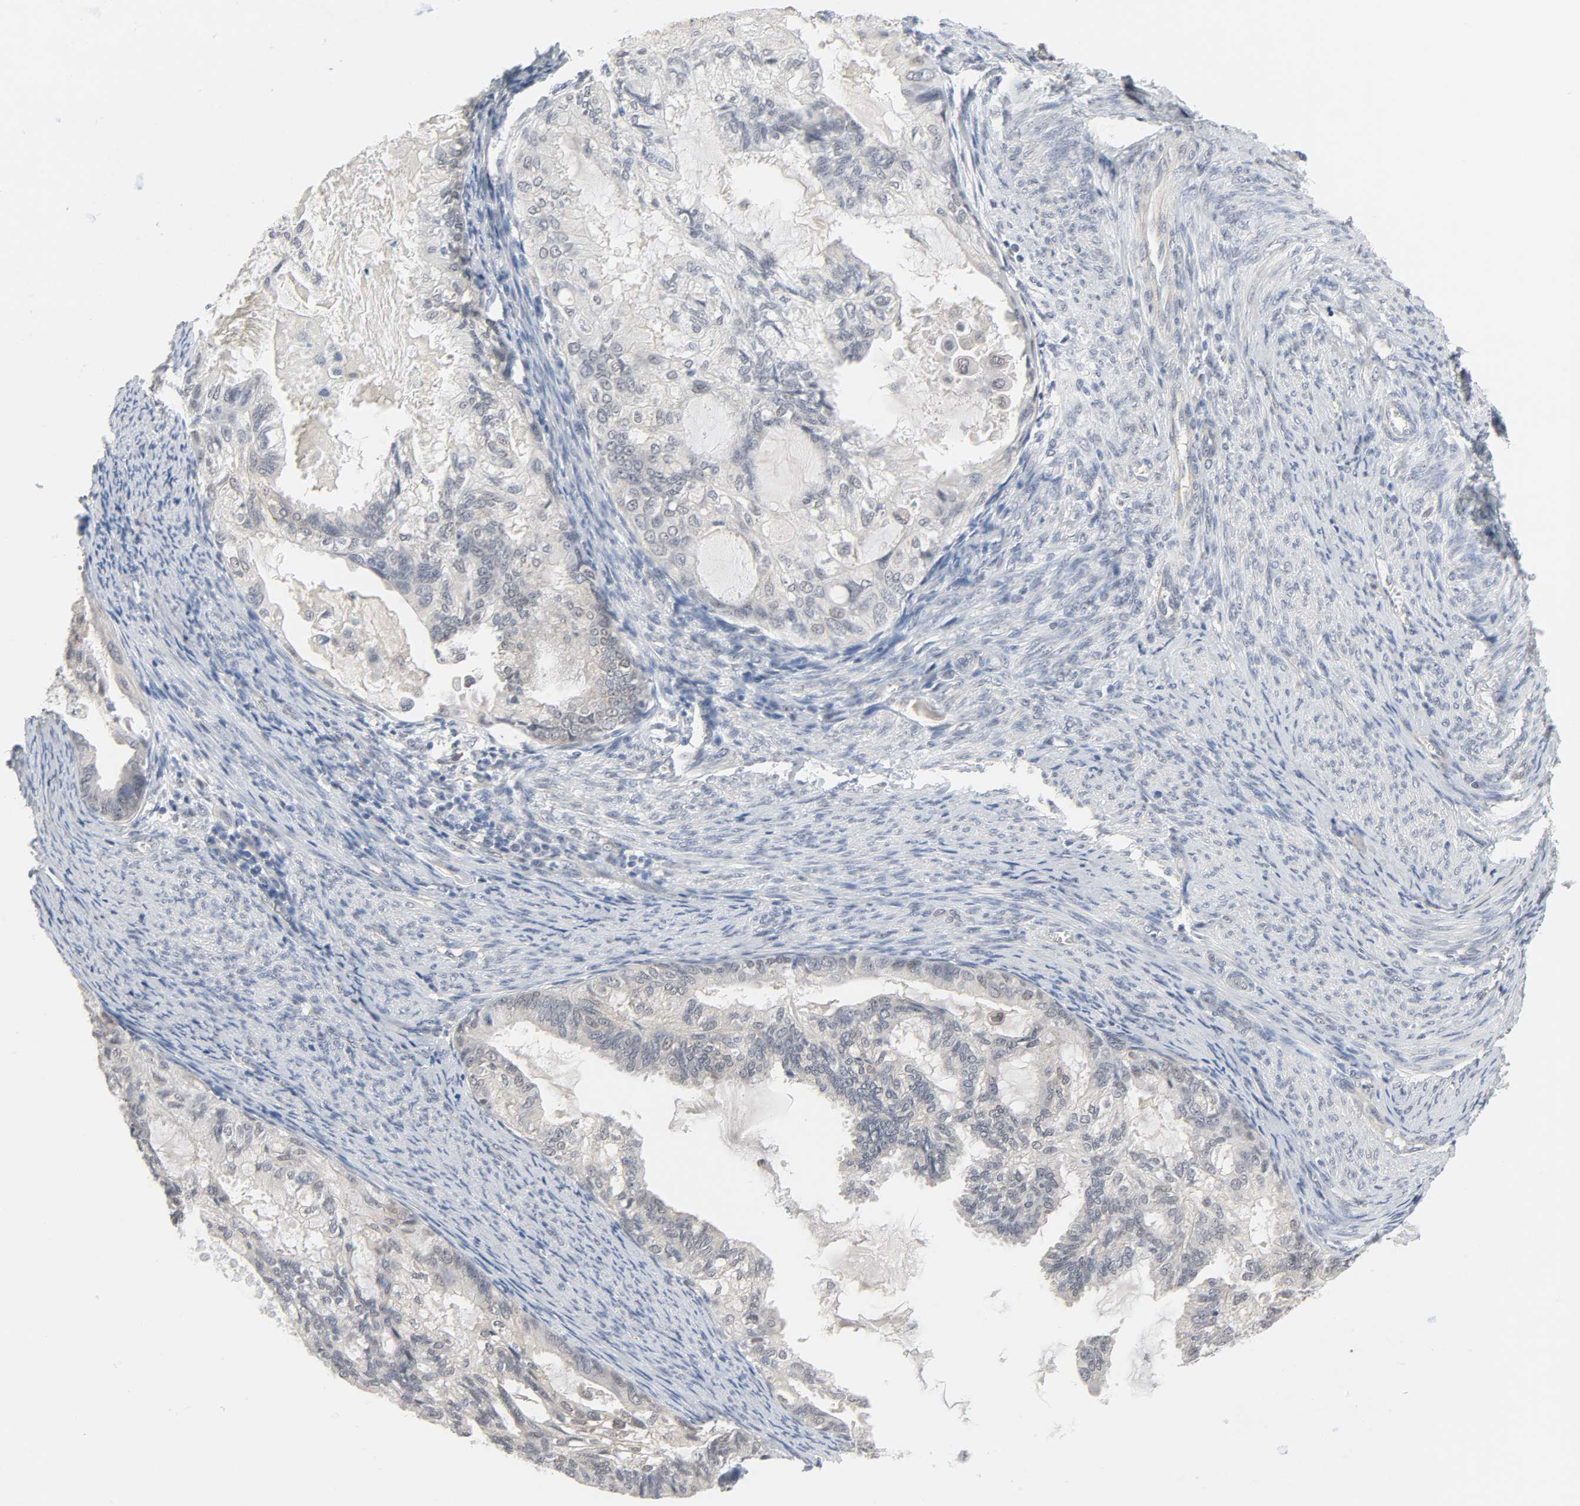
{"staining": {"intensity": "weak", "quantity": "<25%", "location": "cytoplasmic/membranous"}, "tissue": "cervical cancer", "cell_type": "Tumor cells", "image_type": "cancer", "snomed": [{"axis": "morphology", "description": "Normal tissue, NOS"}, {"axis": "morphology", "description": "Adenocarcinoma, NOS"}, {"axis": "topography", "description": "Cervix"}, {"axis": "topography", "description": "Endometrium"}], "caption": "High magnification brightfield microscopy of cervical cancer (adenocarcinoma) stained with DAB (3,3'-diaminobenzidine) (brown) and counterstained with hematoxylin (blue): tumor cells show no significant positivity. (DAB (3,3'-diaminobenzidine) immunohistochemistry with hematoxylin counter stain).", "gene": "ACSS2", "patient": {"sex": "female", "age": 86}}